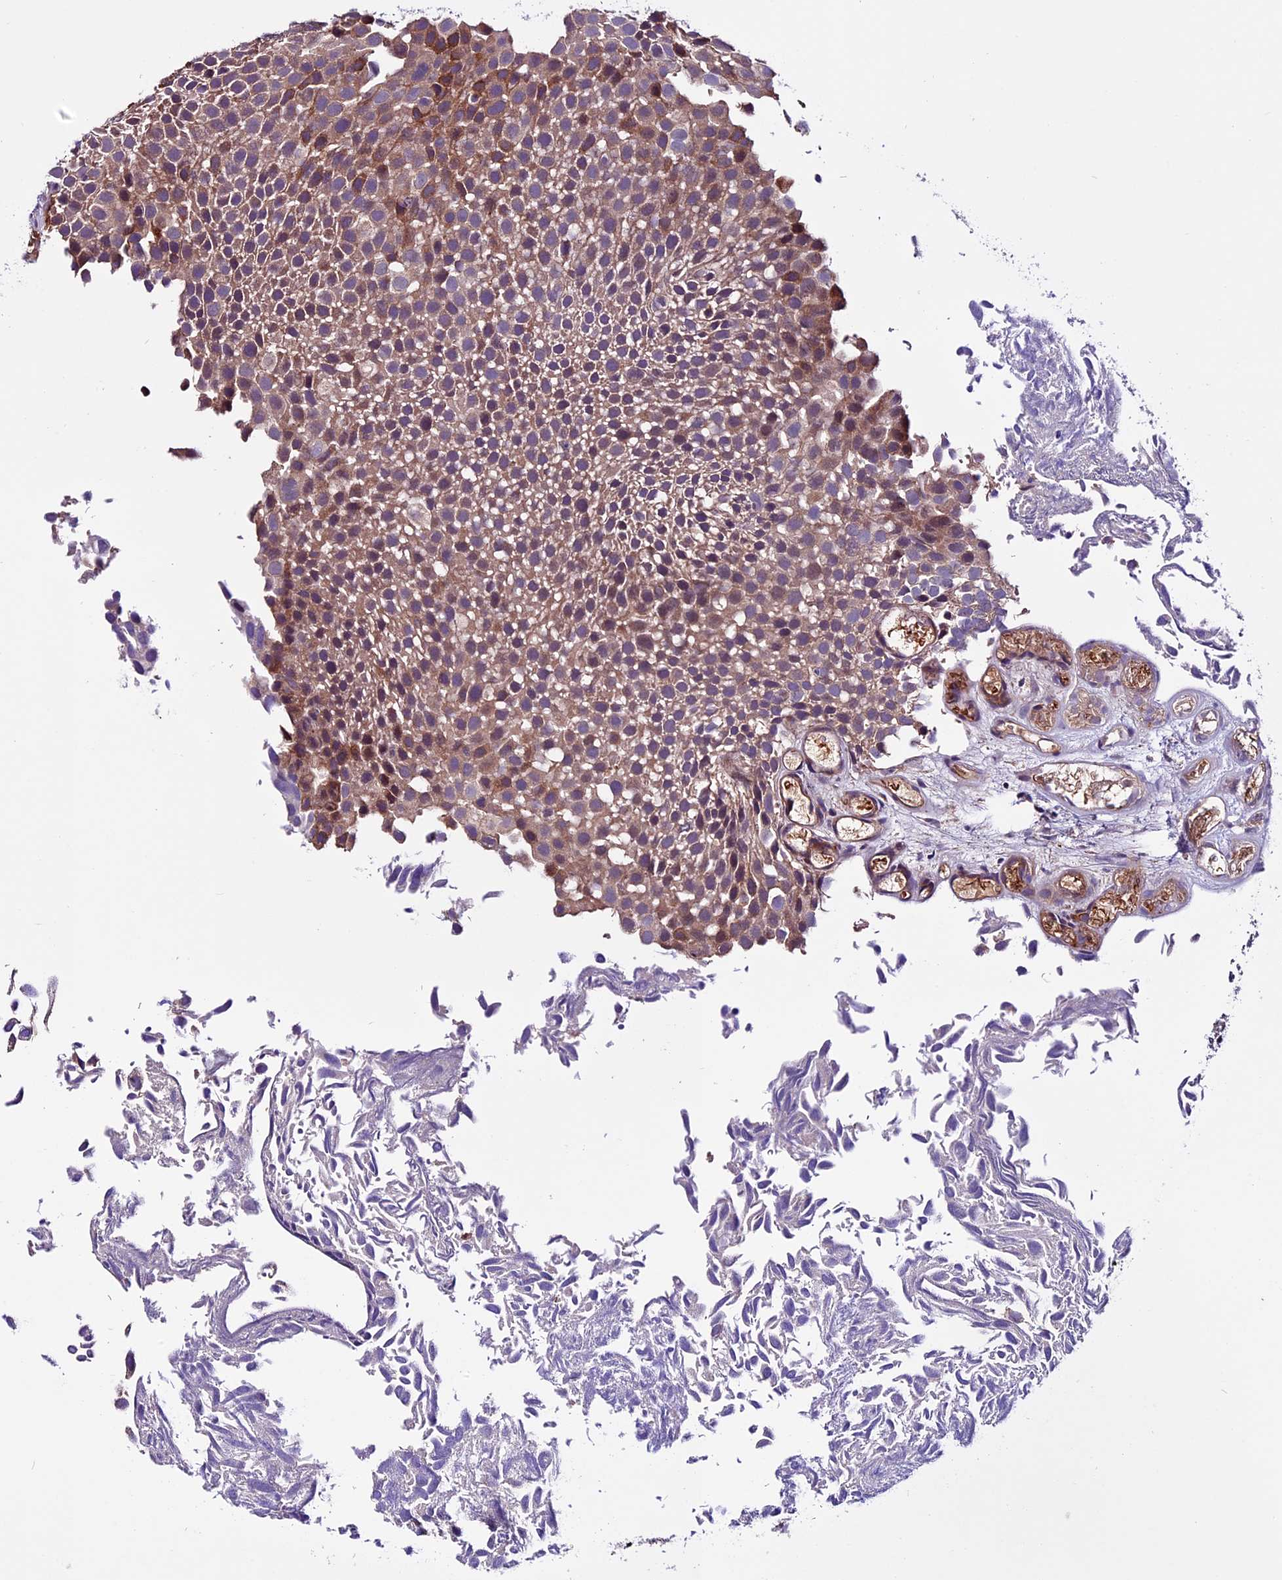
{"staining": {"intensity": "moderate", "quantity": ">75%", "location": "cytoplasmic/membranous"}, "tissue": "urothelial cancer", "cell_type": "Tumor cells", "image_type": "cancer", "snomed": [{"axis": "morphology", "description": "Urothelial carcinoma, Low grade"}, {"axis": "topography", "description": "Urinary bladder"}], "caption": "Low-grade urothelial carcinoma stained with IHC demonstrates moderate cytoplasmic/membranous positivity in approximately >75% of tumor cells. The staining is performed using DAB (3,3'-diaminobenzidine) brown chromogen to label protein expression. The nuclei are counter-stained blue using hematoxylin.", "gene": "RINL", "patient": {"sex": "male", "age": 89}}